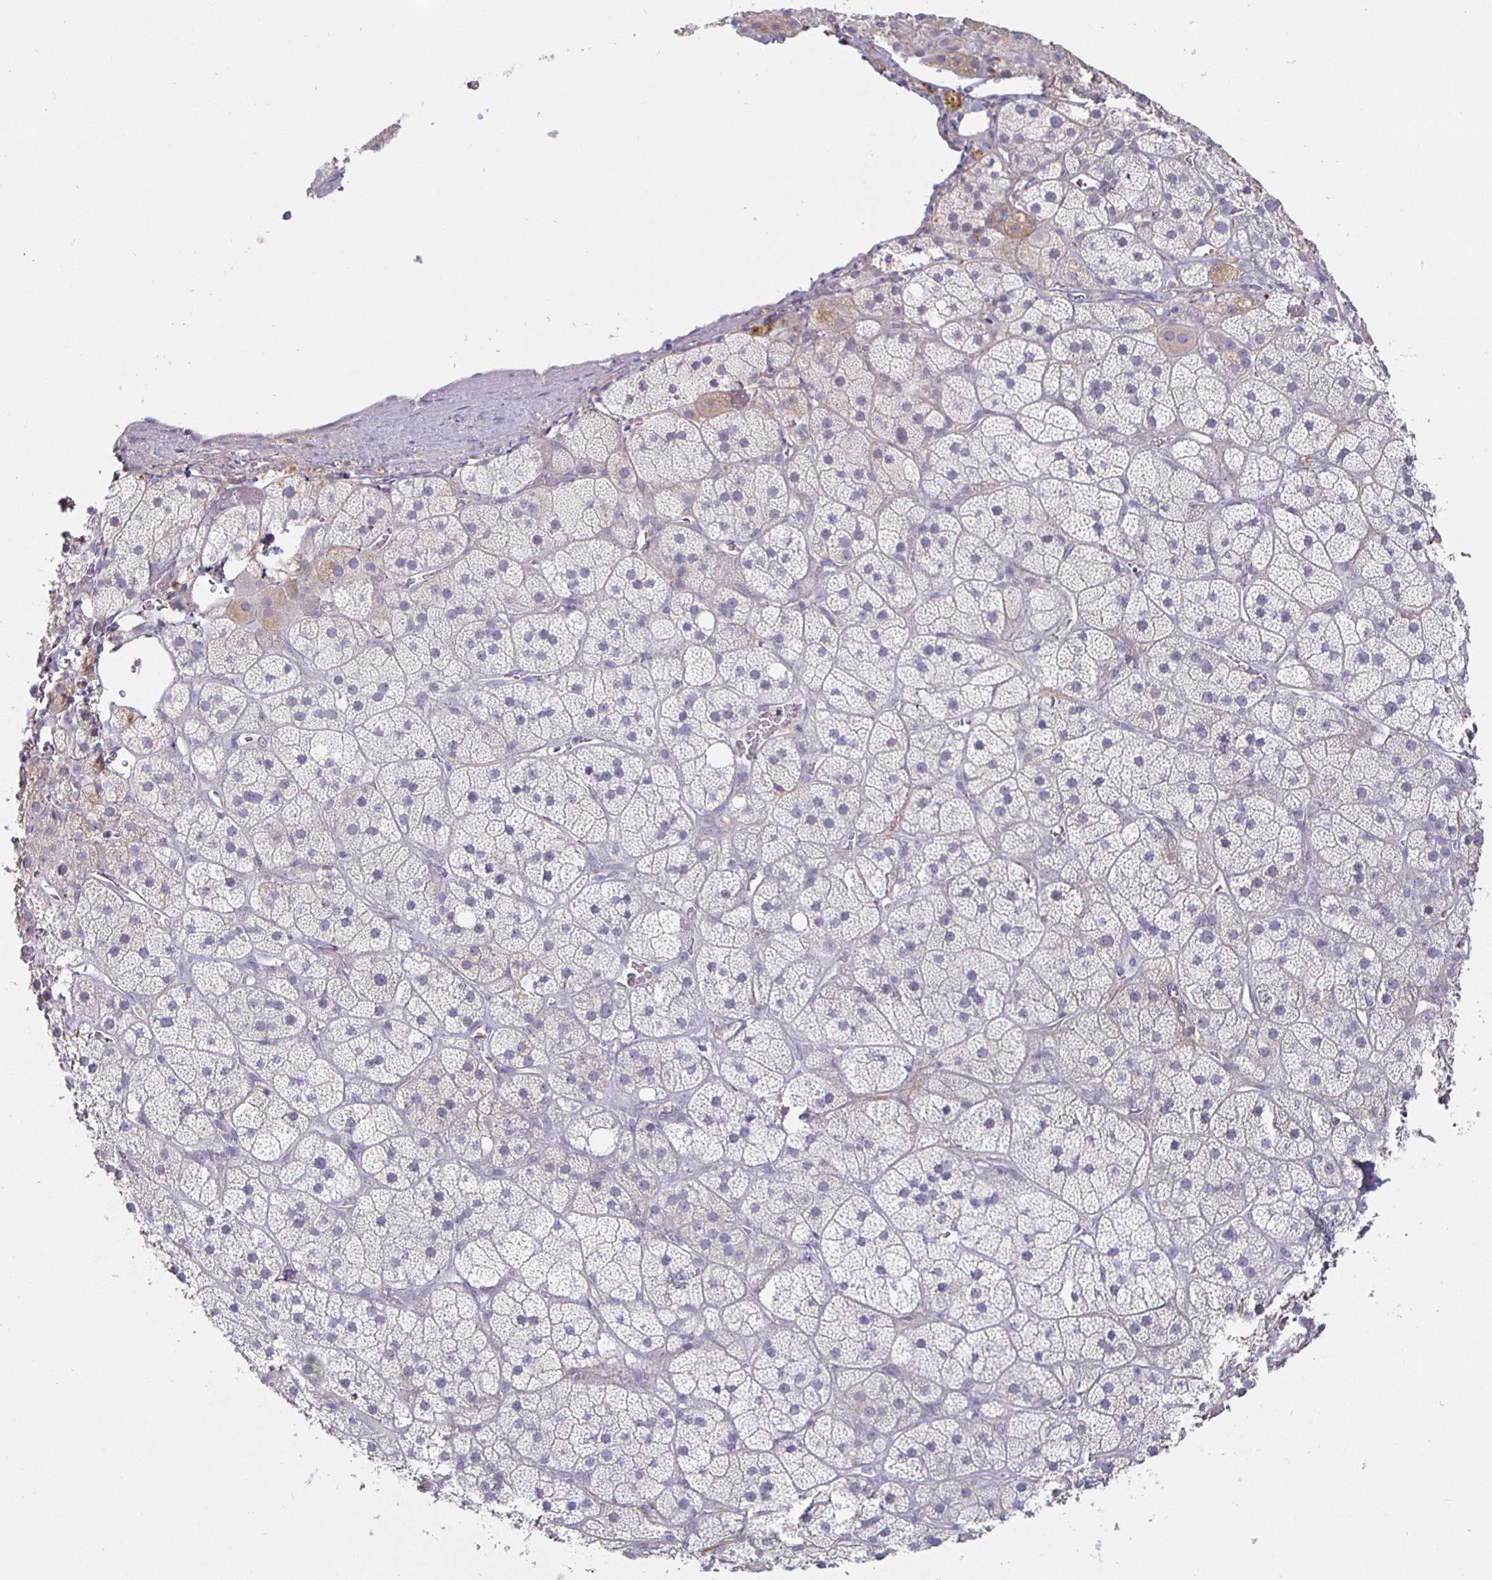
{"staining": {"intensity": "moderate", "quantity": "<25%", "location": "cytoplasmic/membranous"}, "tissue": "adrenal gland", "cell_type": "Glandular cells", "image_type": "normal", "snomed": [{"axis": "morphology", "description": "Normal tissue, NOS"}, {"axis": "topography", "description": "Adrenal gland"}], "caption": "Immunohistochemical staining of unremarkable adrenal gland shows <25% levels of moderate cytoplasmic/membranous protein positivity in about <25% of glandular cells.", "gene": "ENPP1", "patient": {"sex": "male", "age": 57}}